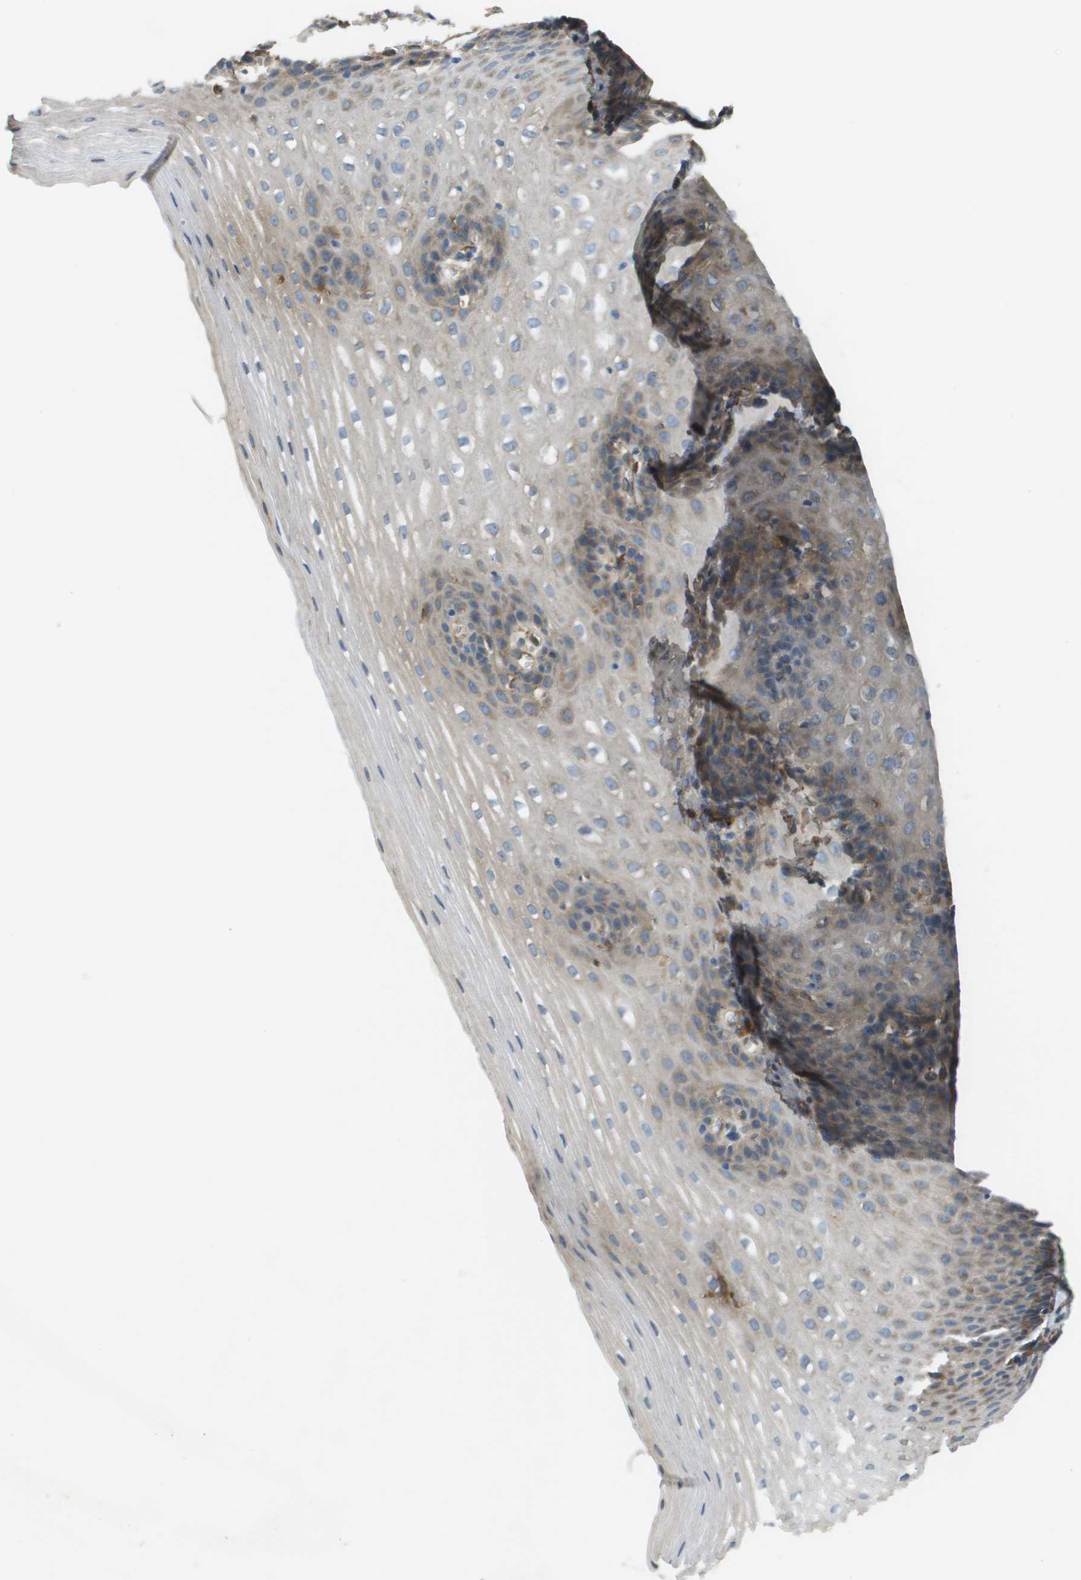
{"staining": {"intensity": "moderate", "quantity": "<25%", "location": "cytoplasmic/membranous"}, "tissue": "esophagus", "cell_type": "Squamous epithelial cells", "image_type": "normal", "snomed": [{"axis": "morphology", "description": "Normal tissue, NOS"}, {"axis": "topography", "description": "Esophagus"}], "caption": "About <25% of squamous epithelial cells in unremarkable human esophagus reveal moderate cytoplasmic/membranous protein expression as visualized by brown immunohistochemical staining.", "gene": "CORO1B", "patient": {"sex": "male", "age": 48}}